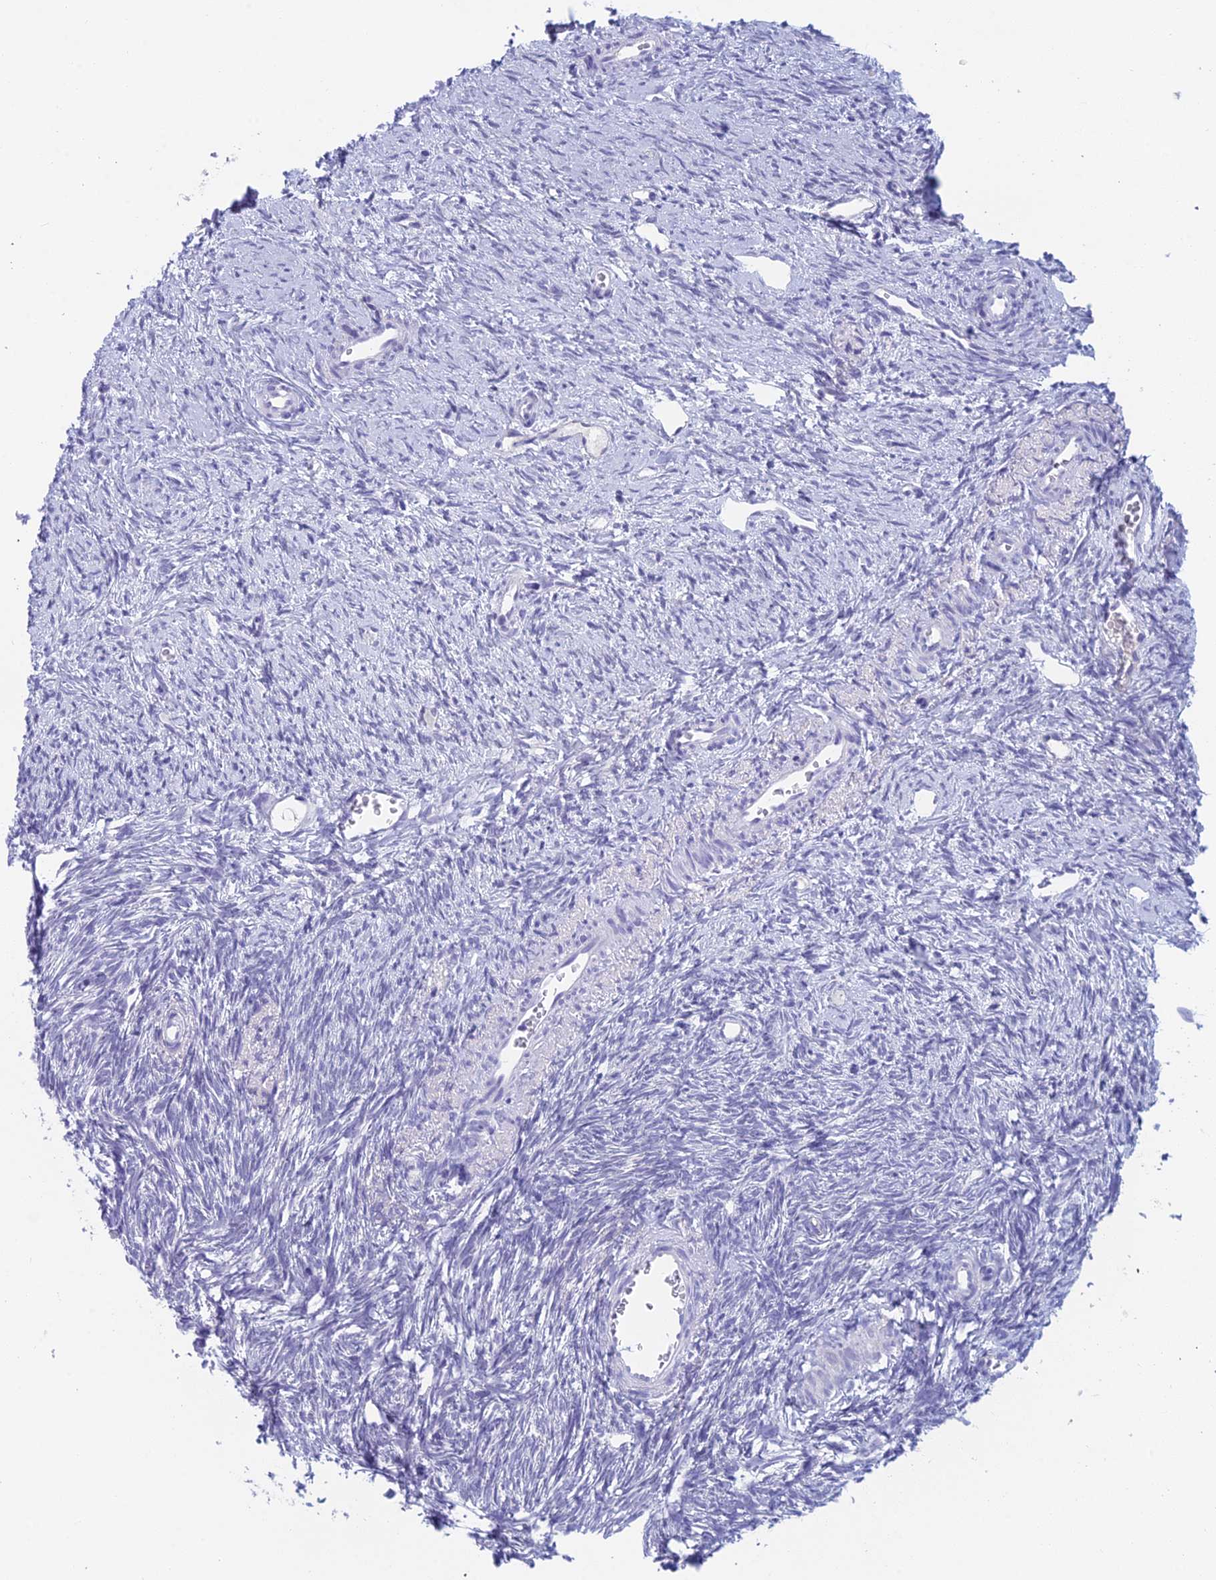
{"staining": {"intensity": "negative", "quantity": "none", "location": "none"}, "tissue": "ovary", "cell_type": "Ovarian stroma cells", "image_type": "normal", "snomed": [{"axis": "morphology", "description": "Normal tissue, NOS"}, {"axis": "topography", "description": "Ovary"}], "caption": "This is an IHC histopathology image of benign human ovary. There is no expression in ovarian stroma cells.", "gene": "TMEM161B", "patient": {"sex": "female", "age": 51}}